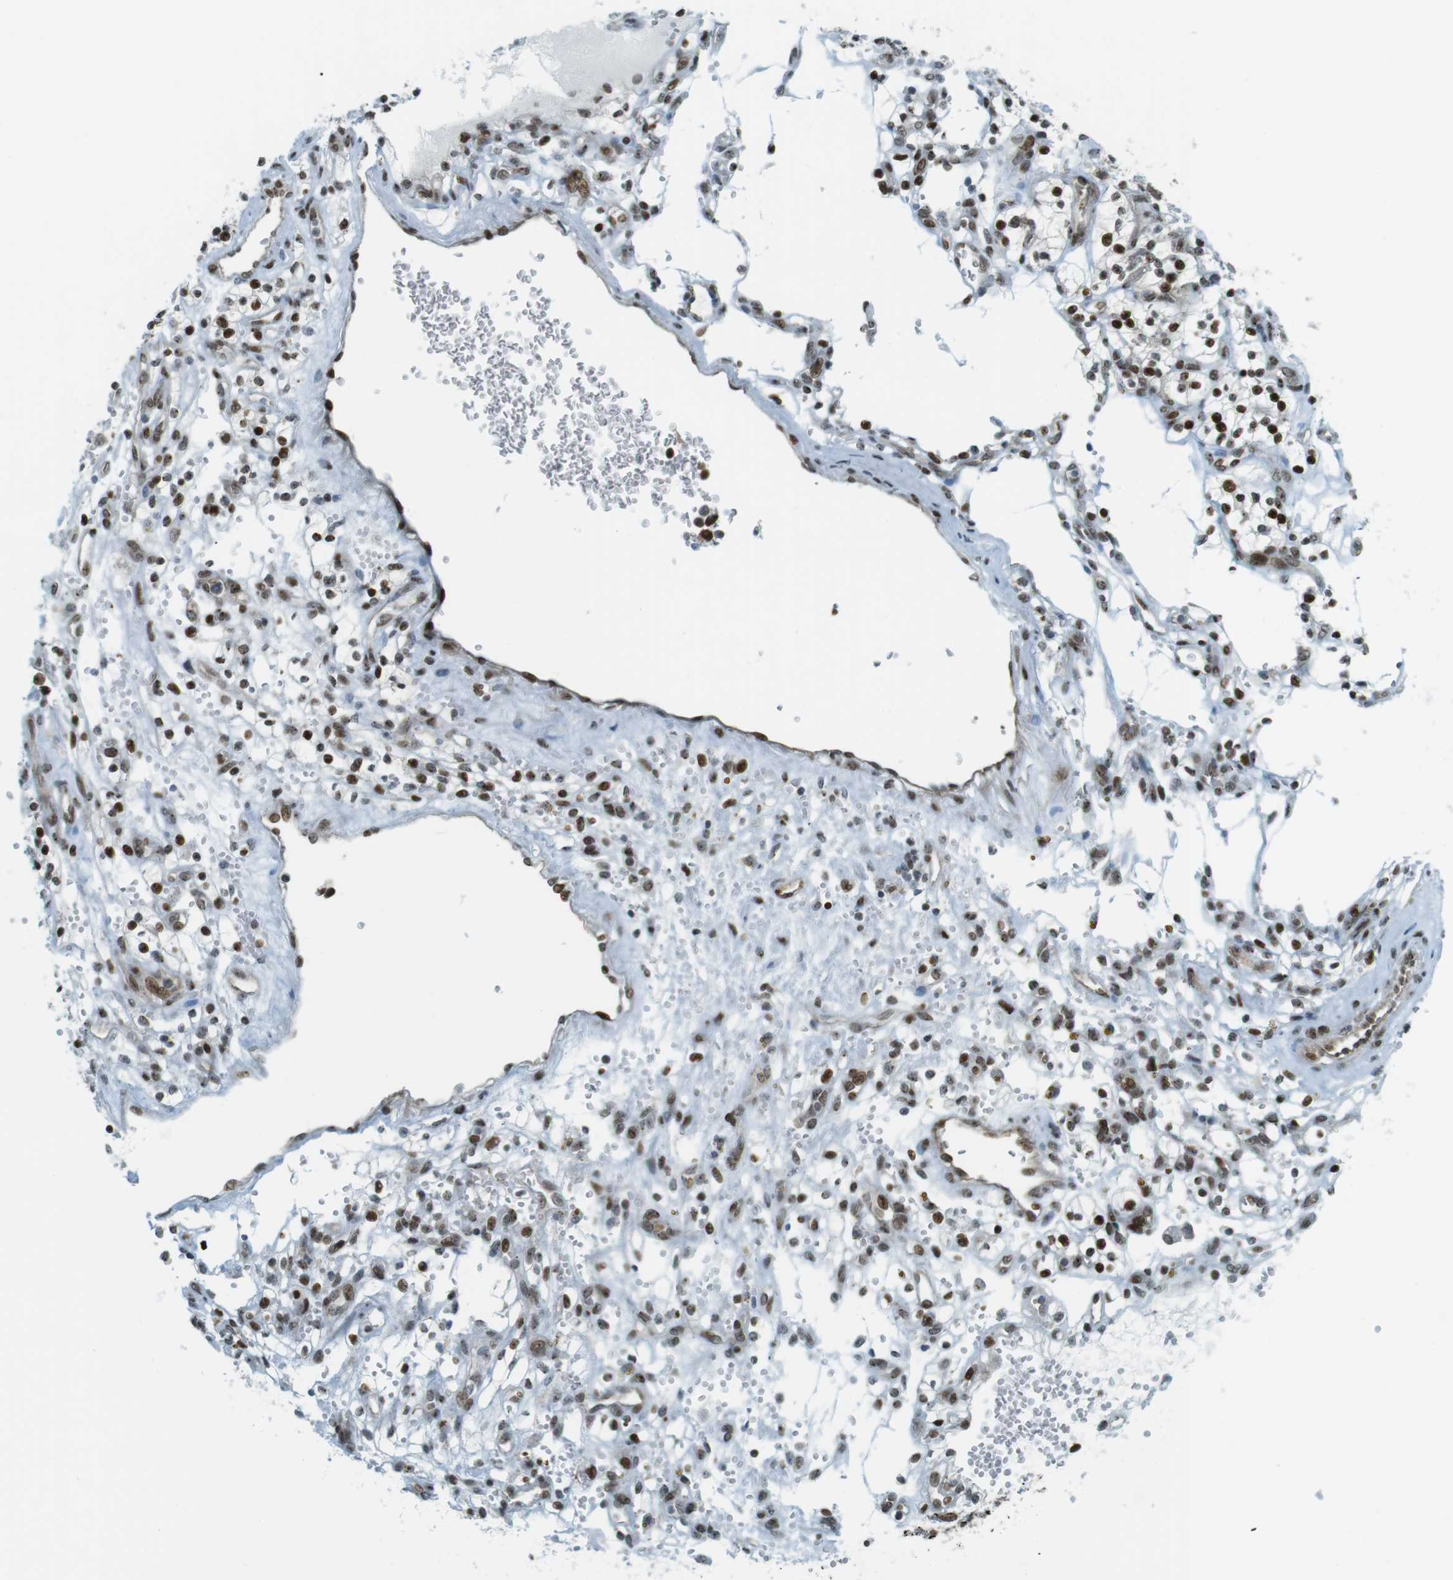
{"staining": {"intensity": "strong", "quantity": ">75%", "location": "nuclear"}, "tissue": "renal cancer", "cell_type": "Tumor cells", "image_type": "cancer", "snomed": [{"axis": "morphology", "description": "Adenocarcinoma, NOS"}, {"axis": "topography", "description": "Kidney"}], "caption": "The photomicrograph displays staining of adenocarcinoma (renal), revealing strong nuclear protein staining (brown color) within tumor cells.", "gene": "UBB", "patient": {"sex": "female", "age": 57}}